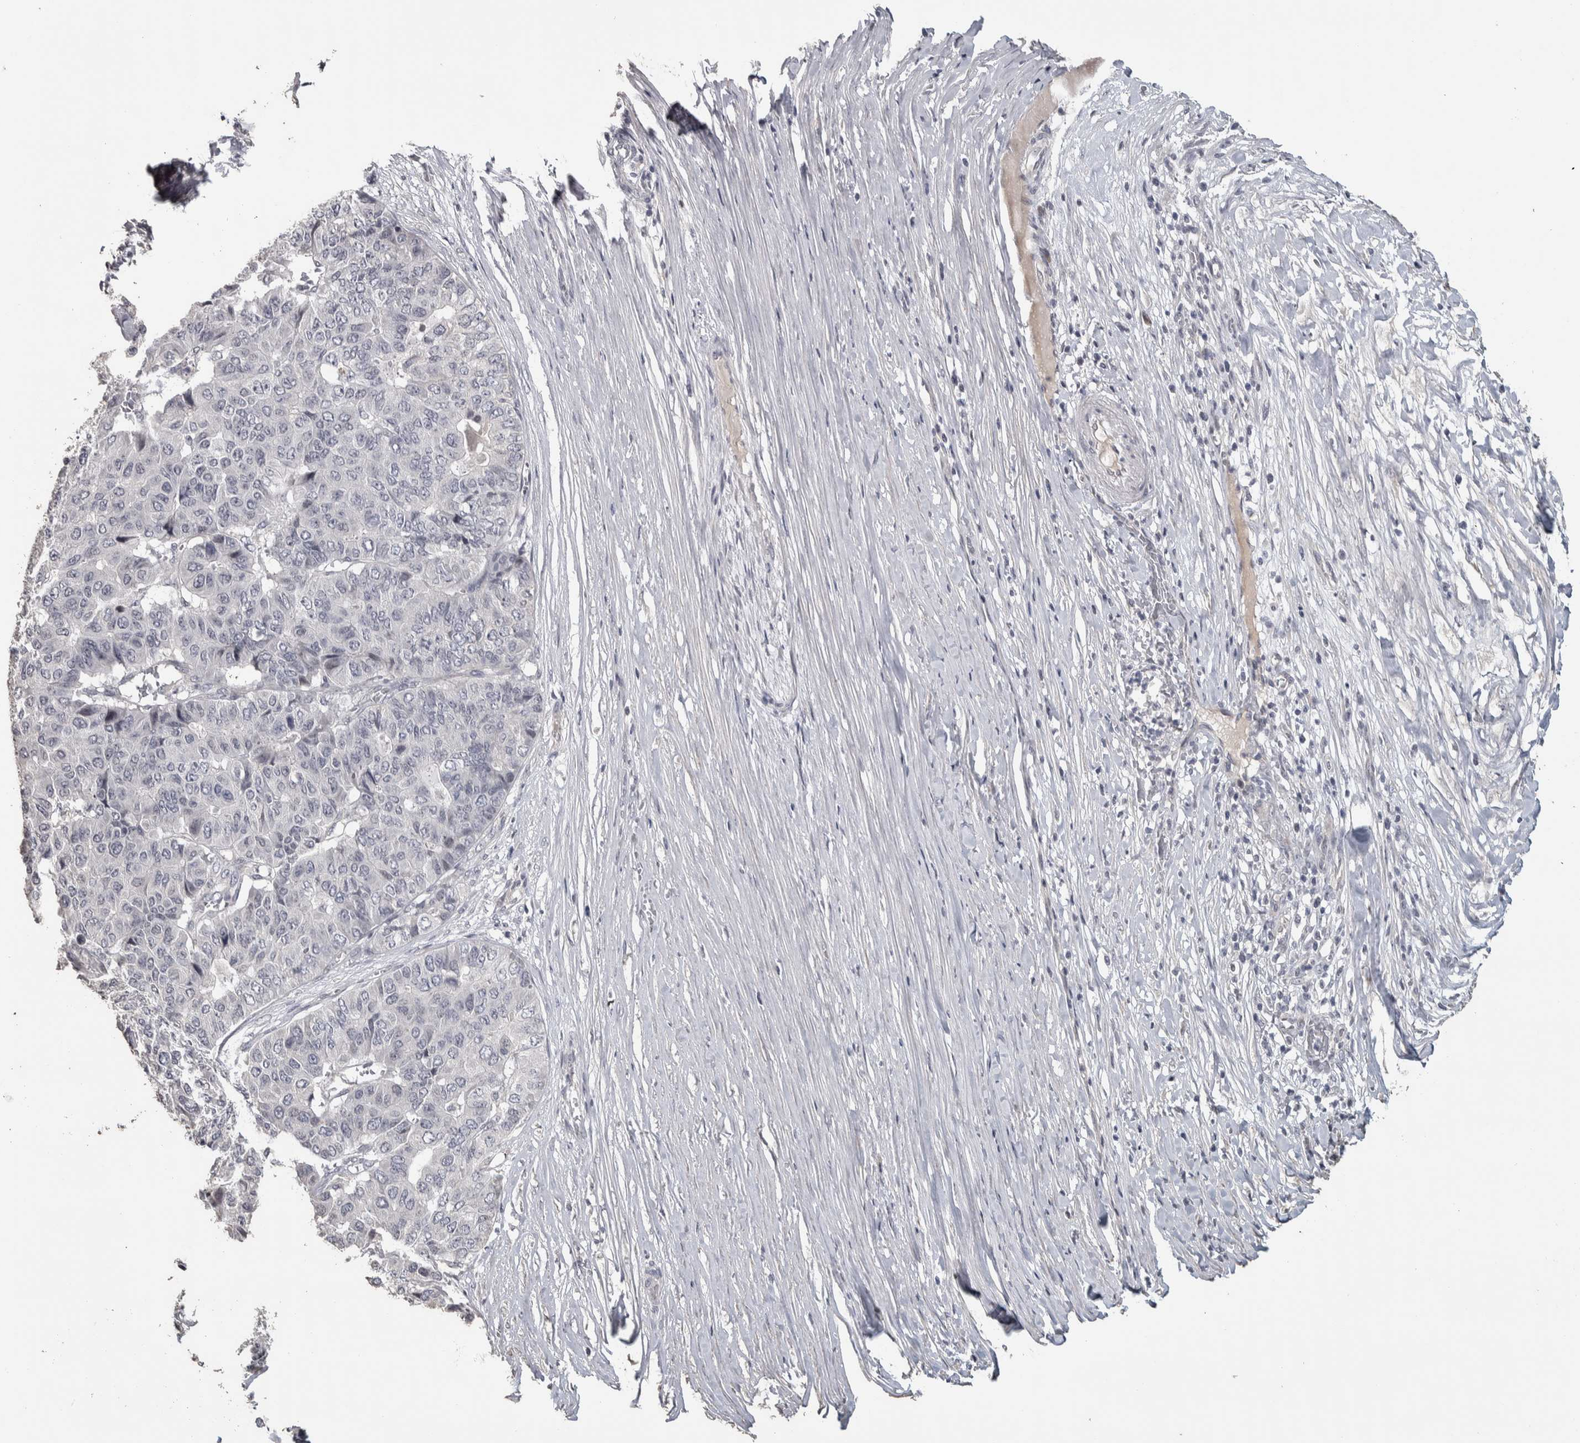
{"staining": {"intensity": "negative", "quantity": "none", "location": "none"}, "tissue": "pancreatic cancer", "cell_type": "Tumor cells", "image_type": "cancer", "snomed": [{"axis": "morphology", "description": "Adenocarcinoma, NOS"}, {"axis": "topography", "description": "Pancreas"}], "caption": "IHC histopathology image of human pancreatic cancer (adenocarcinoma) stained for a protein (brown), which exhibits no staining in tumor cells.", "gene": "NECAB1", "patient": {"sex": "male", "age": 50}}